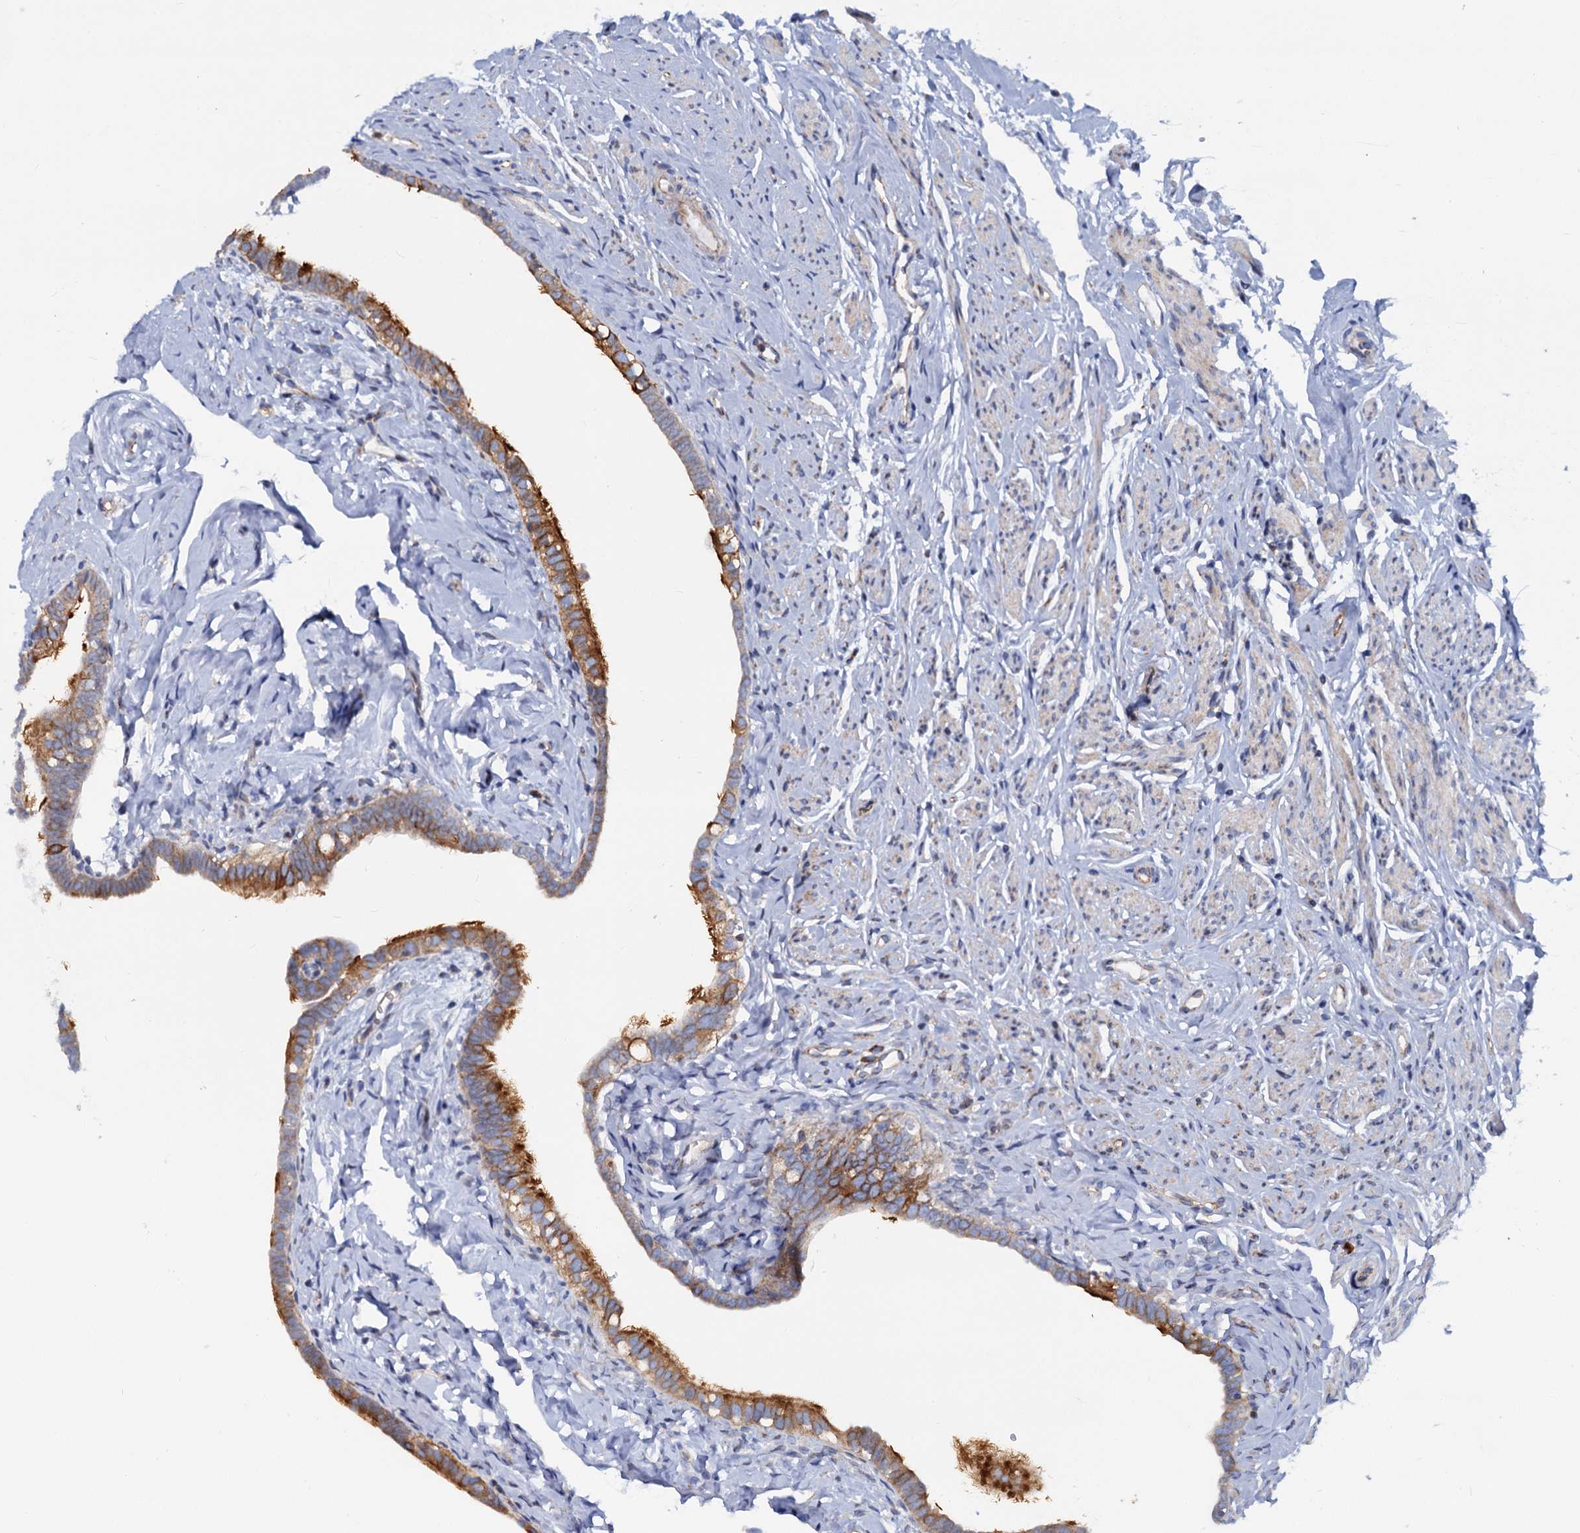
{"staining": {"intensity": "strong", "quantity": "25%-75%", "location": "cytoplasmic/membranous"}, "tissue": "fallopian tube", "cell_type": "Glandular cells", "image_type": "normal", "snomed": [{"axis": "morphology", "description": "Normal tissue, NOS"}, {"axis": "topography", "description": "Fallopian tube"}], "caption": "Immunohistochemistry (DAB) staining of unremarkable fallopian tube exhibits strong cytoplasmic/membranous protein expression in approximately 25%-75% of glandular cells.", "gene": "PSEN1", "patient": {"sex": "female", "age": 66}}